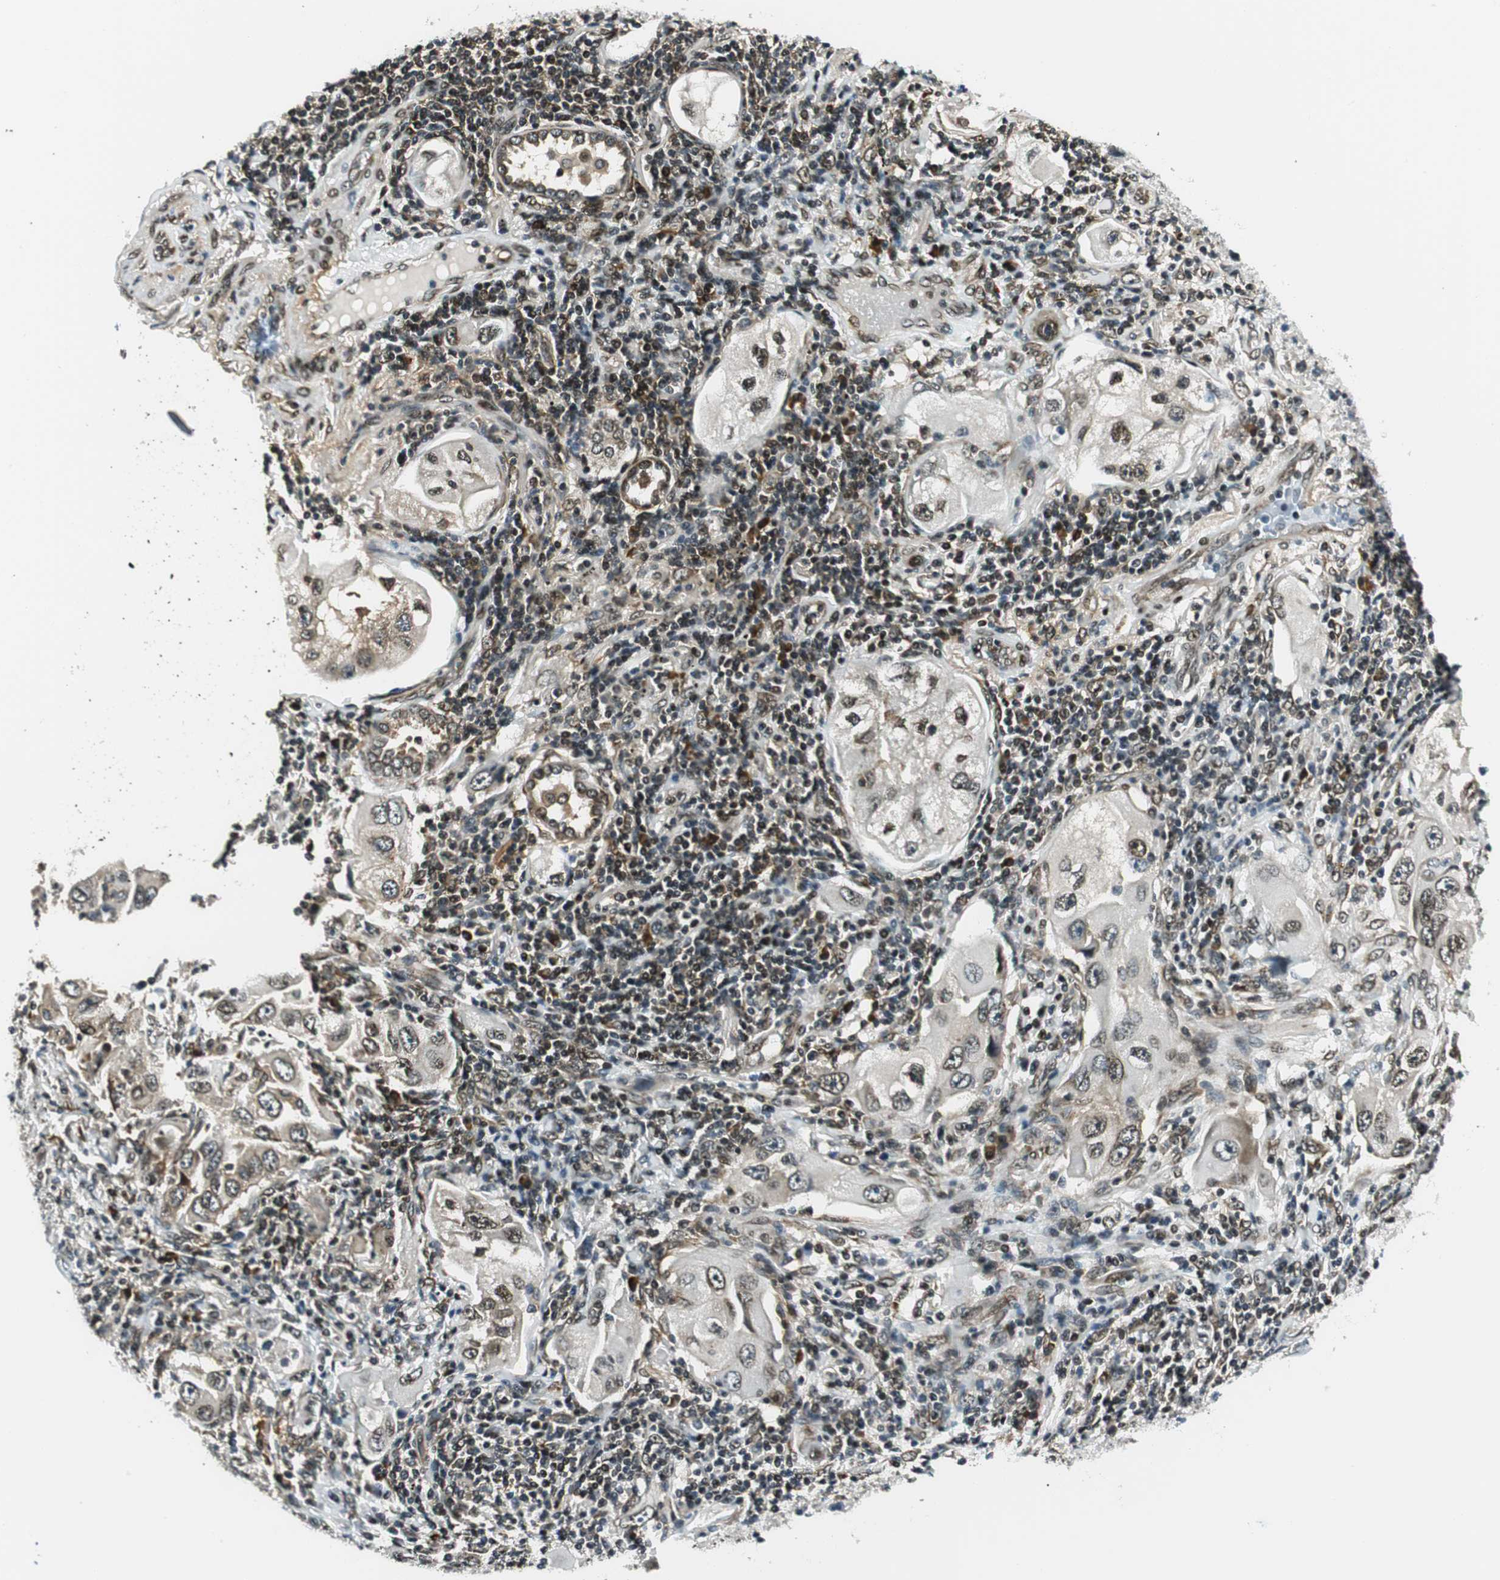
{"staining": {"intensity": "moderate", "quantity": "25%-75%", "location": "cytoplasmic/membranous,nuclear"}, "tissue": "lung cancer", "cell_type": "Tumor cells", "image_type": "cancer", "snomed": [{"axis": "morphology", "description": "Adenocarcinoma, NOS"}, {"axis": "topography", "description": "Lung"}], "caption": "Human lung cancer stained for a protein (brown) shows moderate cytoplasmic/membranous and nuclear positive positivity in approximately 25%-75% of tumor cells.", "gene": "RING1", "patient": {"sex": "female", "age": 65}}